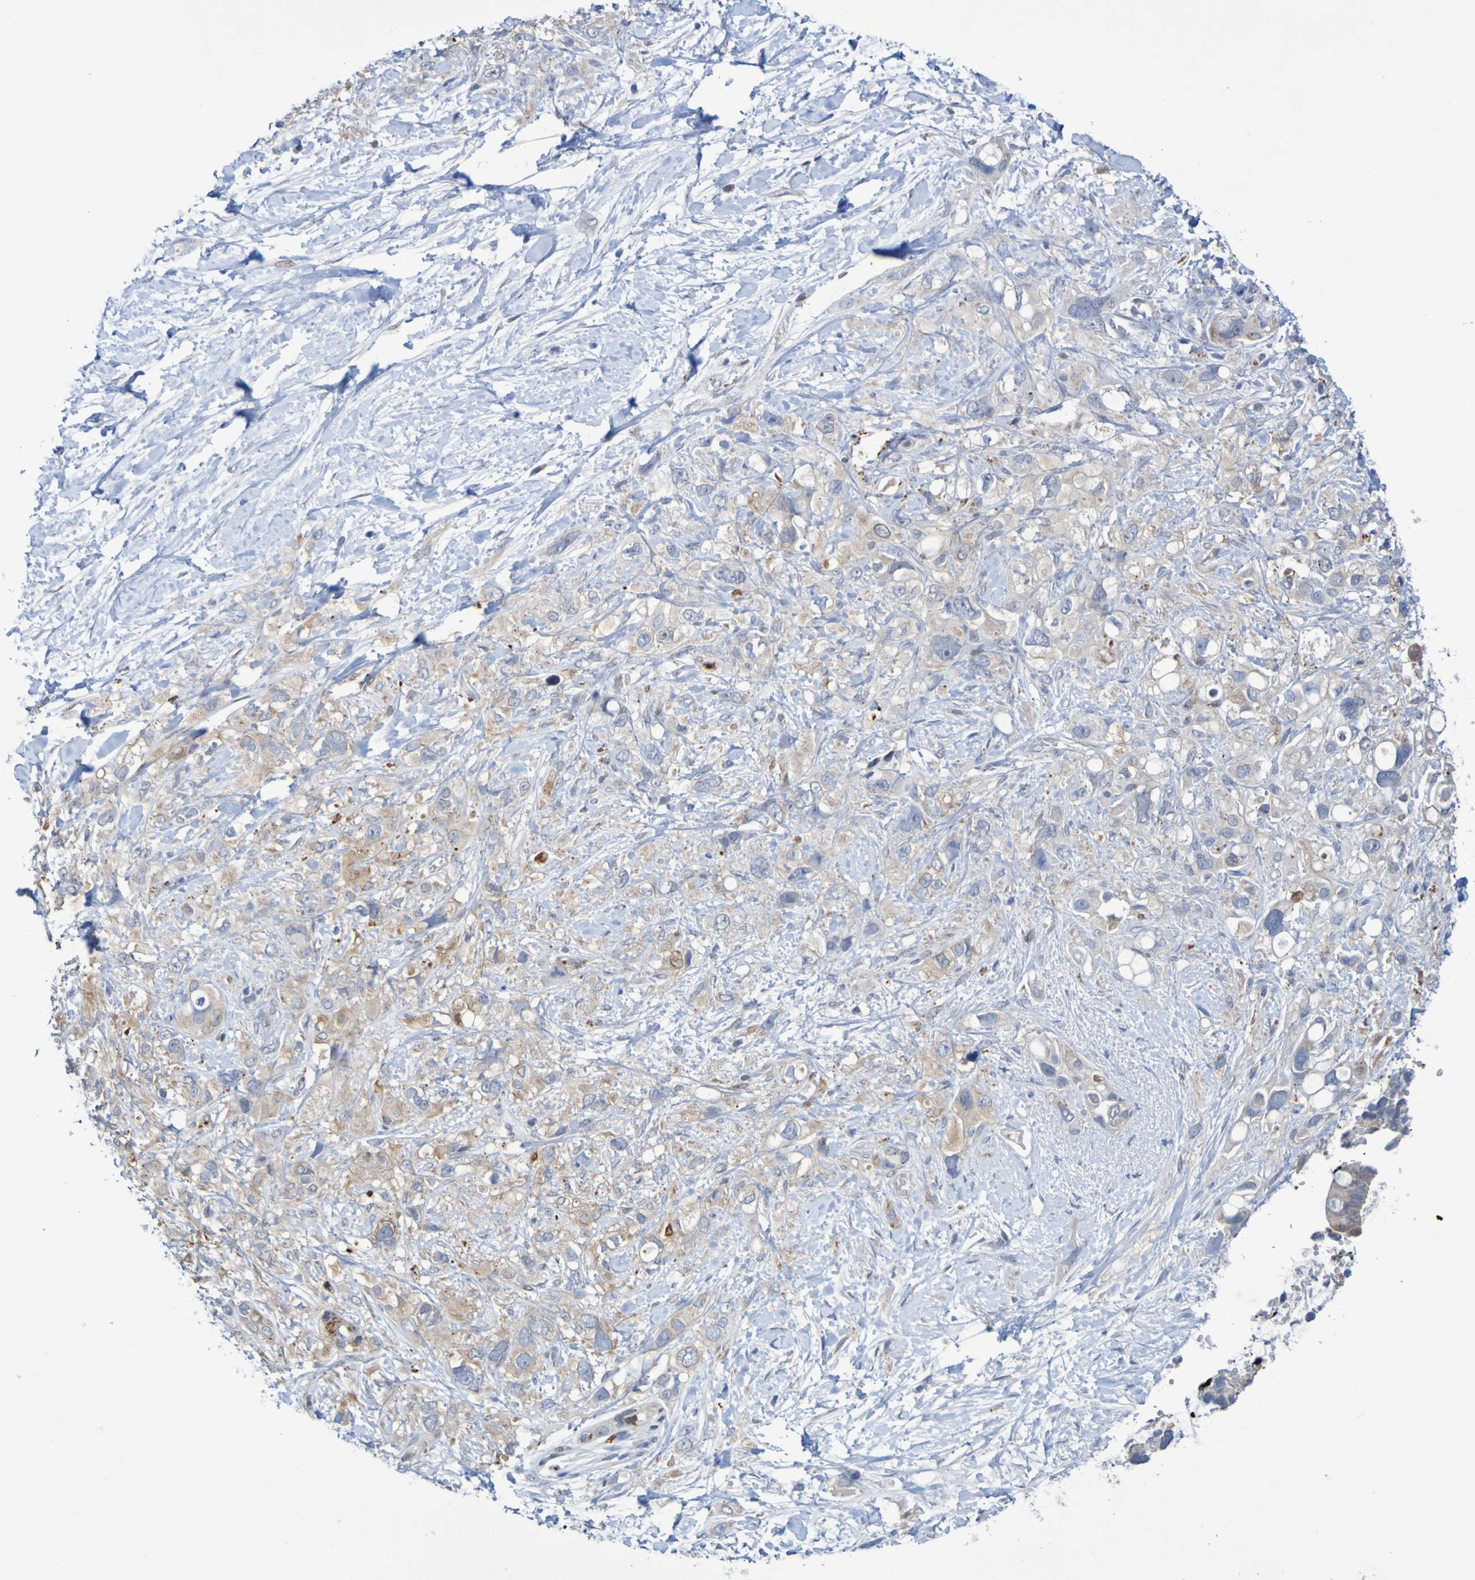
{"staining": {"intensity": "weak", "quantity": "<25%", "location": "cytoplasmic/membranous"}, "tissue": "pancreatic cancer", "cell_type": "Tumor cells", "image_type": "cancer", "snomed": [{"axis": "morphology", "description": "Adenocarcinoma, NOS"}, {"axis": "topography", "description": "Pancreas"}], "caption": "A high-resolution image shows IHC staining of pancreatic adenocarcinoma, which displays no significant positivity in tumor cells.", "gene": "FBP2", "patient": {"sex": "female", "age": 56}}